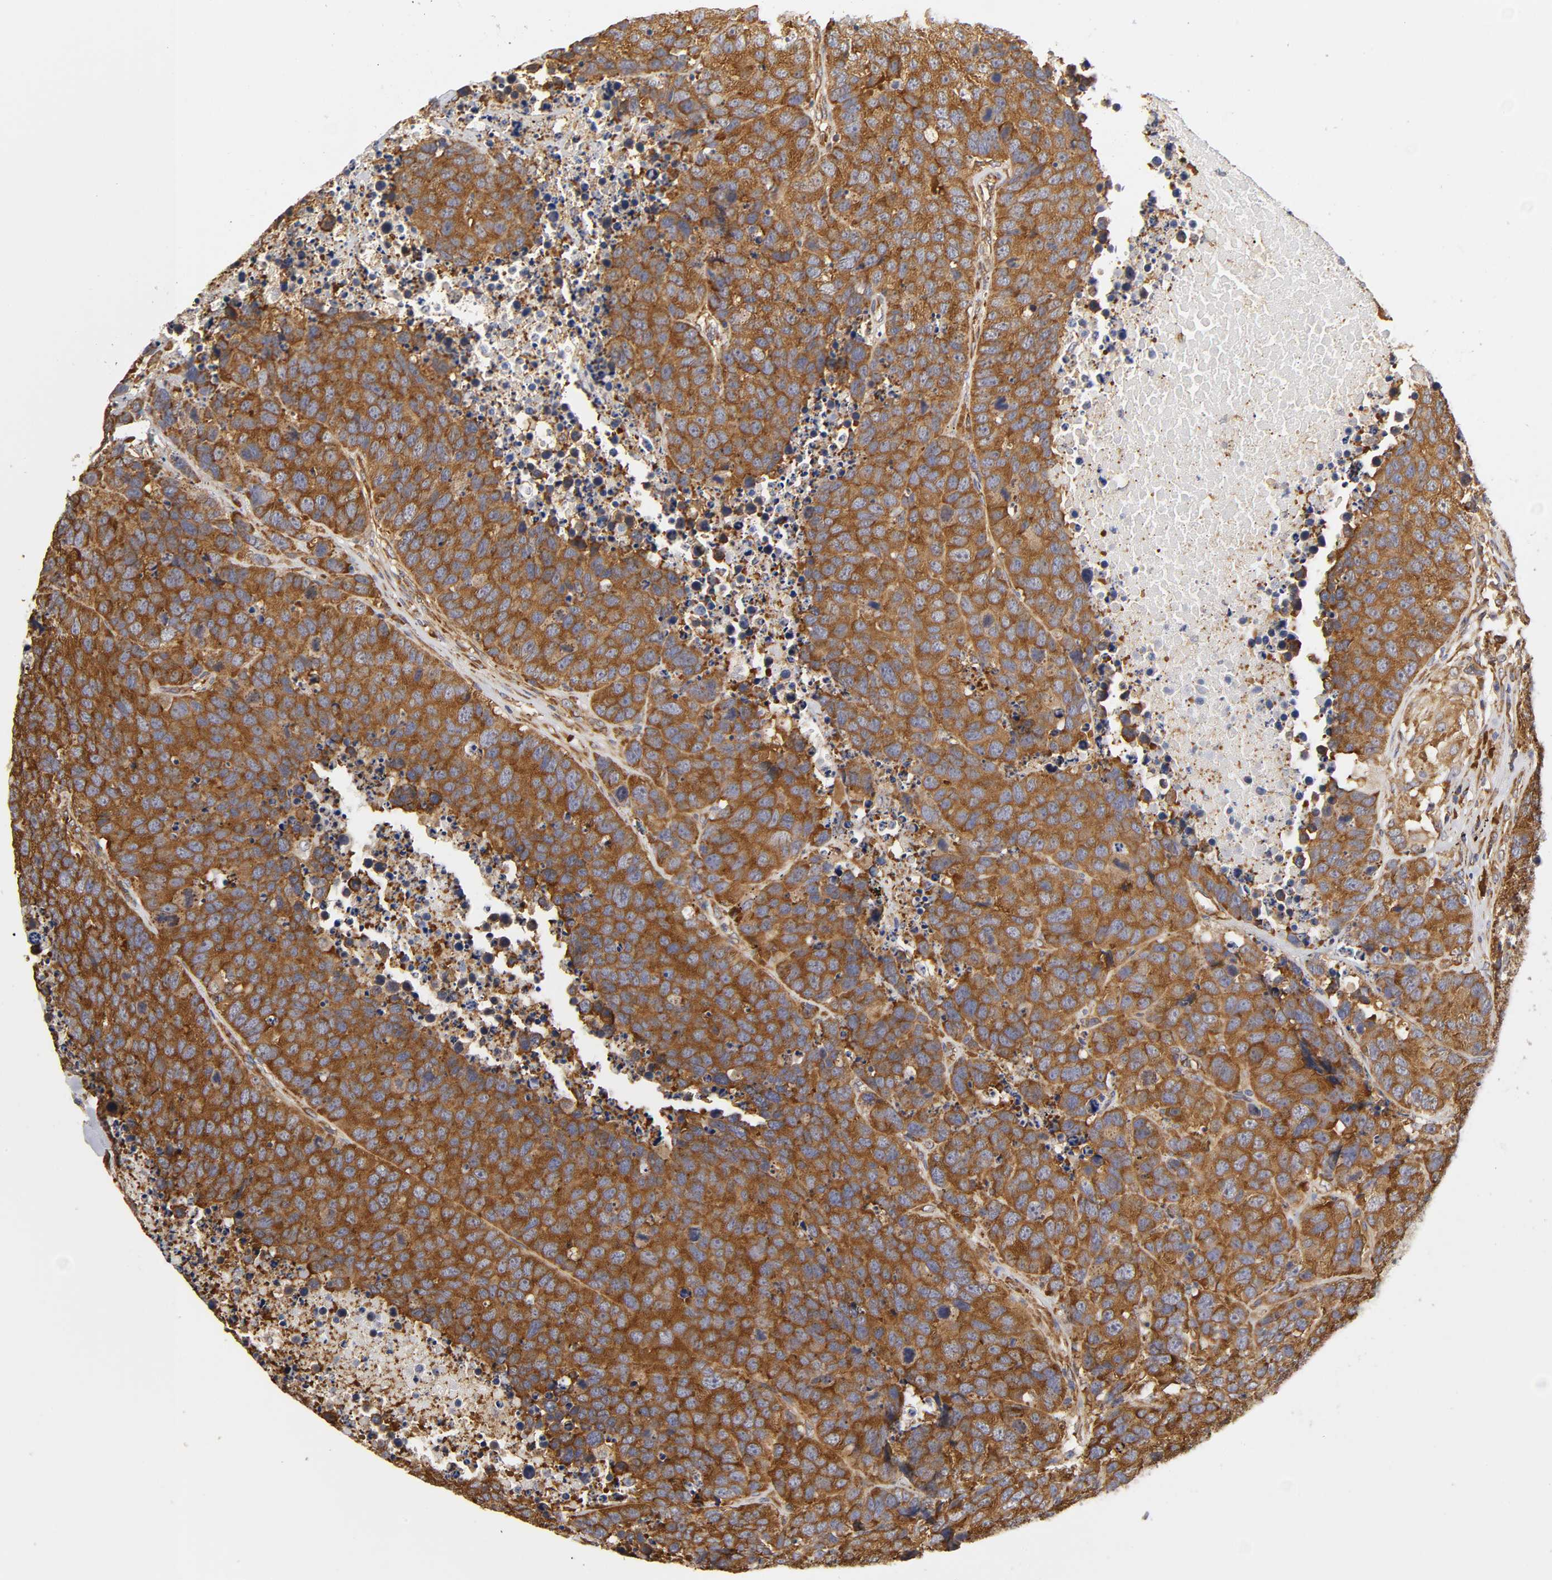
{"staining": {"intensity": "strong", "quantity": ">75%", "location": "cytoplasmic/membranous"}, "tissue": "carcinoid", "cell_type": "Tumor cells", "image_type": "cancer", "snomed": [{"axis": "morphology", "description": "Carcinoid, malignant, NOS"}, {"axis": "topography", "description": "Lung"}], "caption": "The photomicrograph exhibits immunohistochemical staining of malignant carcinoid. There is strong cytoplasmic/membranous expression is appreciated in about >75% of tumor cells.", "gene": "RPL14", "patient": {"sex": "male", "age": 60}}